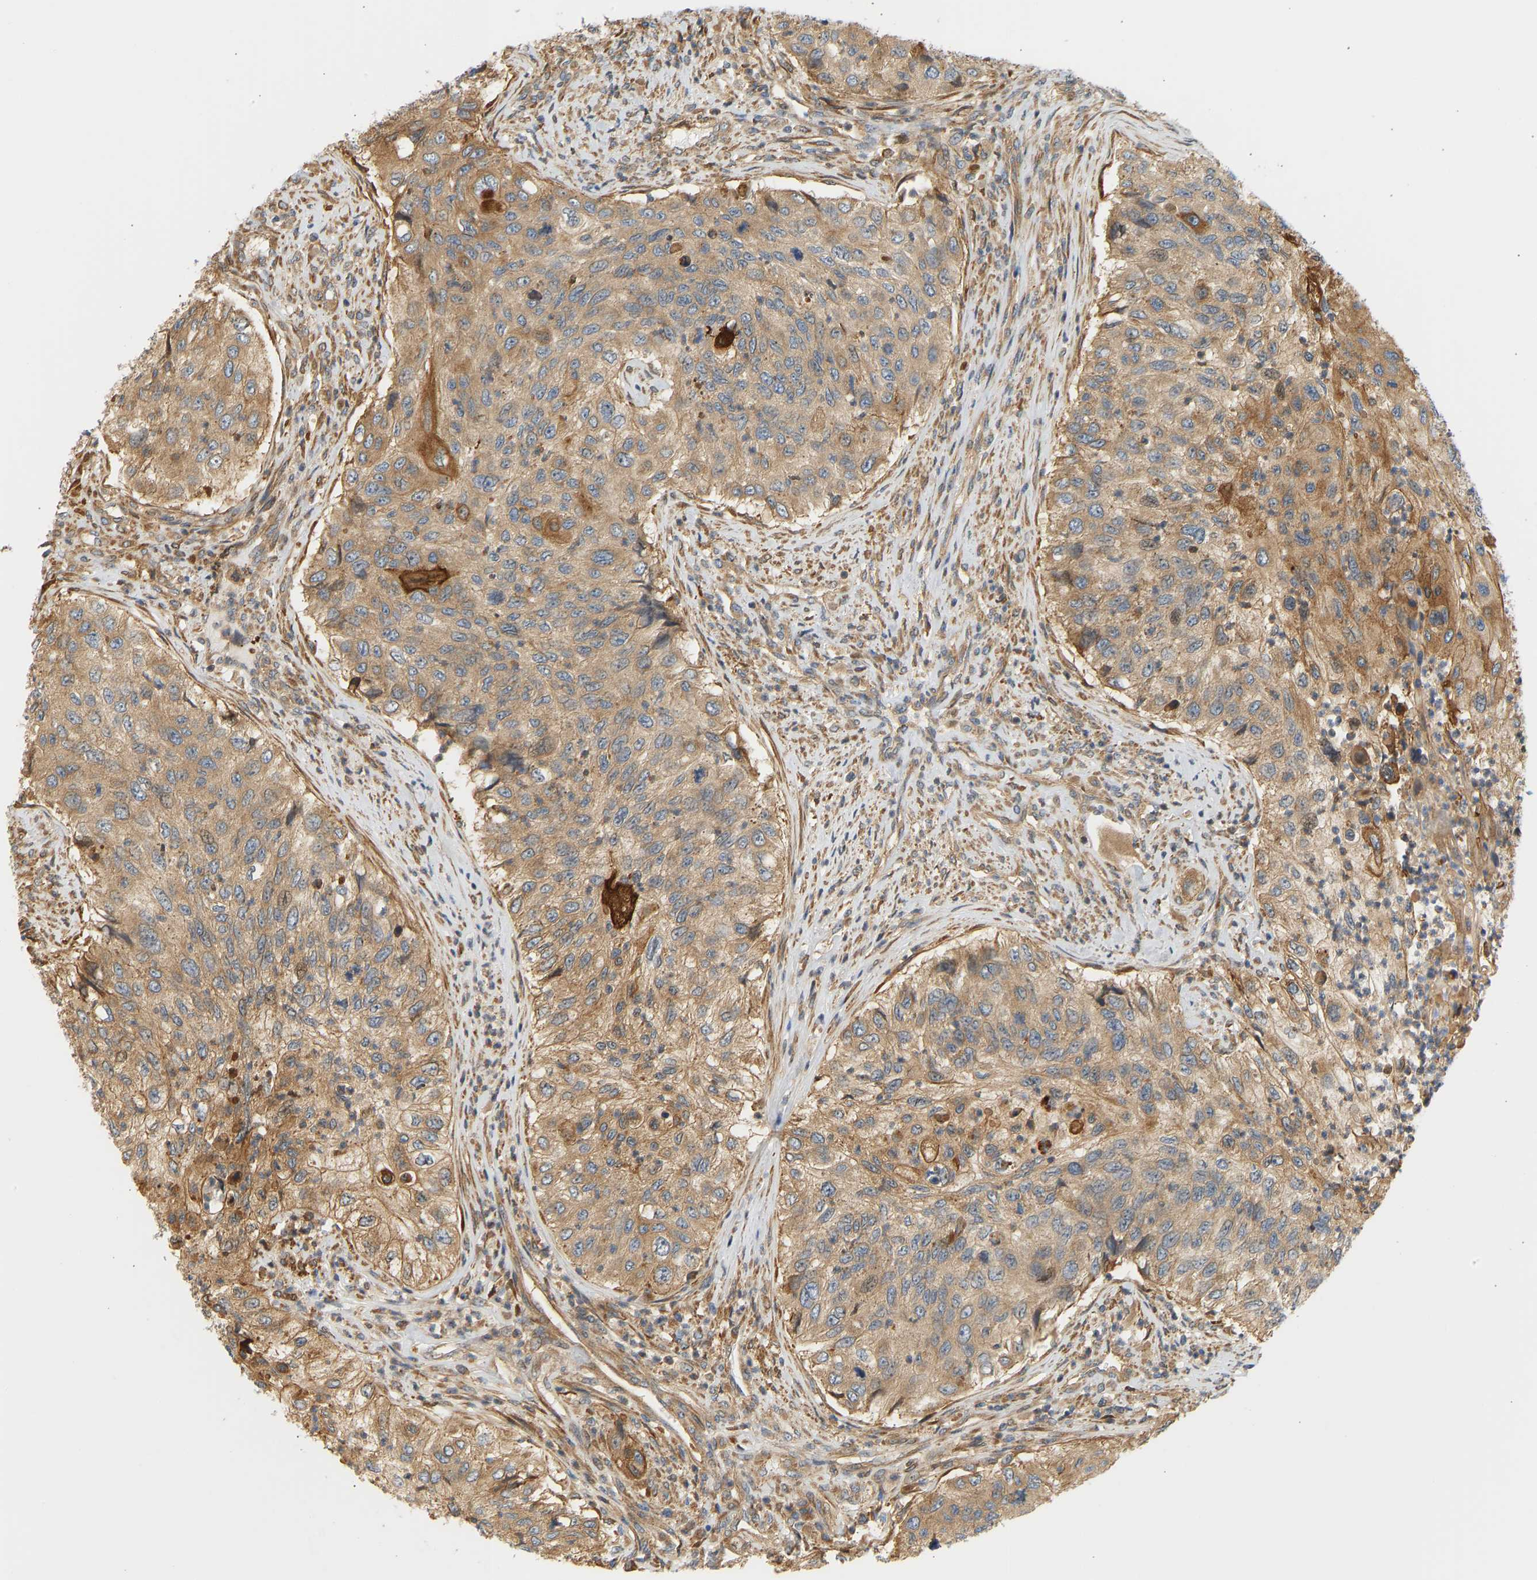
{"staining": {"intensity": "moderate", "quantity": ">75%", "location": "cytoplasmic/membranous"}, "tissue": "urothelial cancer", "cell_type": "Tumor cells", "image_type": "cancer", "snomed": [{"axis": "morphology", "description": "Urothelial carcinoma, High grade"}, {"axis": "topography", "description": "Urinary bladder"}], "caption": "Urothelial carcinoma (high-grade) stained with DAB IHC exhibits medium levels of moderate cytoplasmic/membranous staining in approximately >75% of tumor cells.", "gene": "CEP57", "patient": {"sex": "female", "age": 60}}